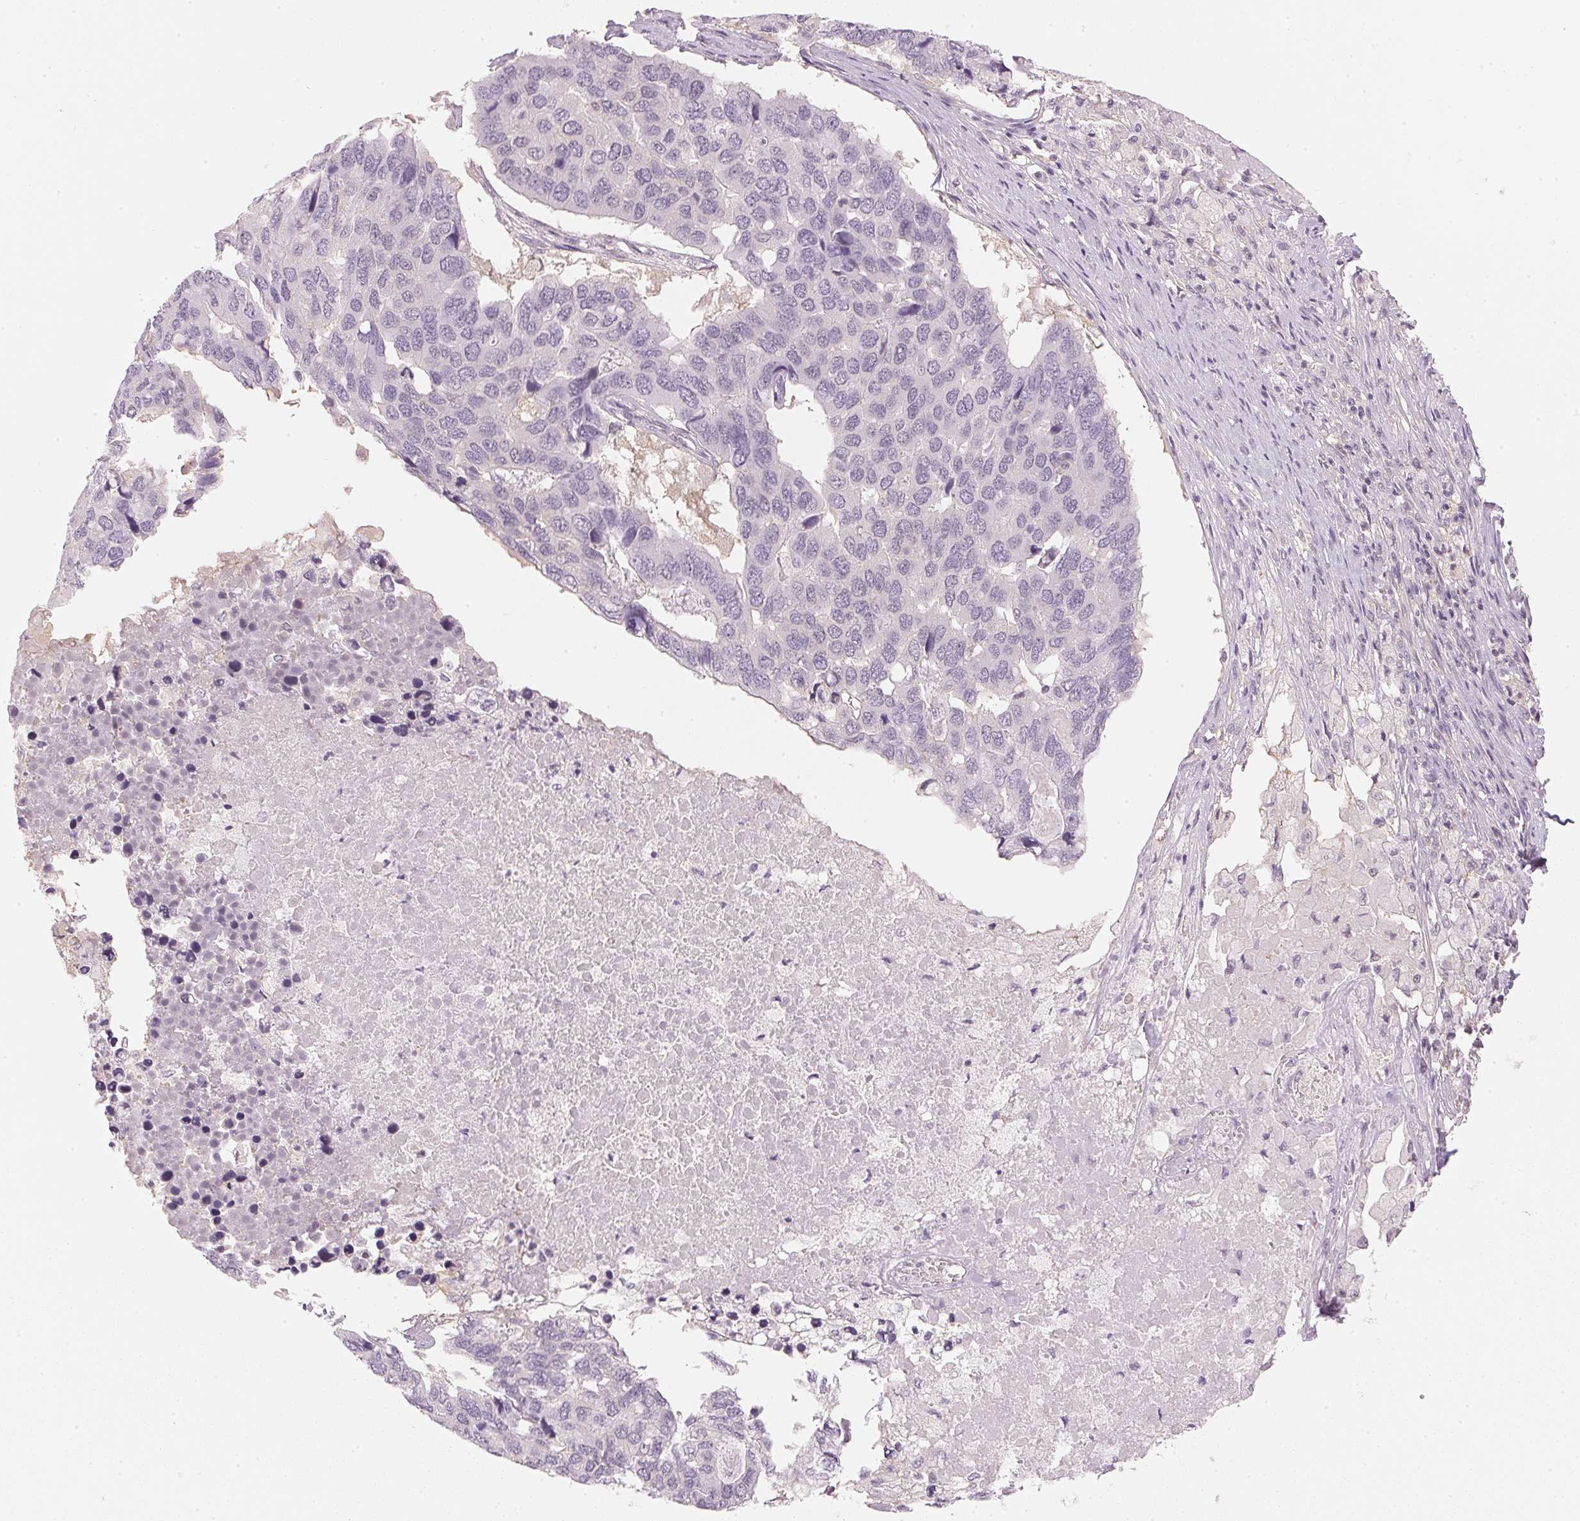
{"staining": {"intensity": "negative", "quantity": "none", "location": "none"}, "tissue": "pancreatic cancer", "cell_type": "Tumor cells", "image_type": "cancer", "snomed": [{"axis": "morphology", "description": "Adenocarcinoma, NOS"}, {"axis": "topography", "description": "Pancreas"}], "caption": "IHC photomicrograph of pancreatic adenocarcinoma stained for a protein (brown), which displays no expression in tumor cells.", "gene": "KPRP", "patient": {"sex": "male", "age": 50}}